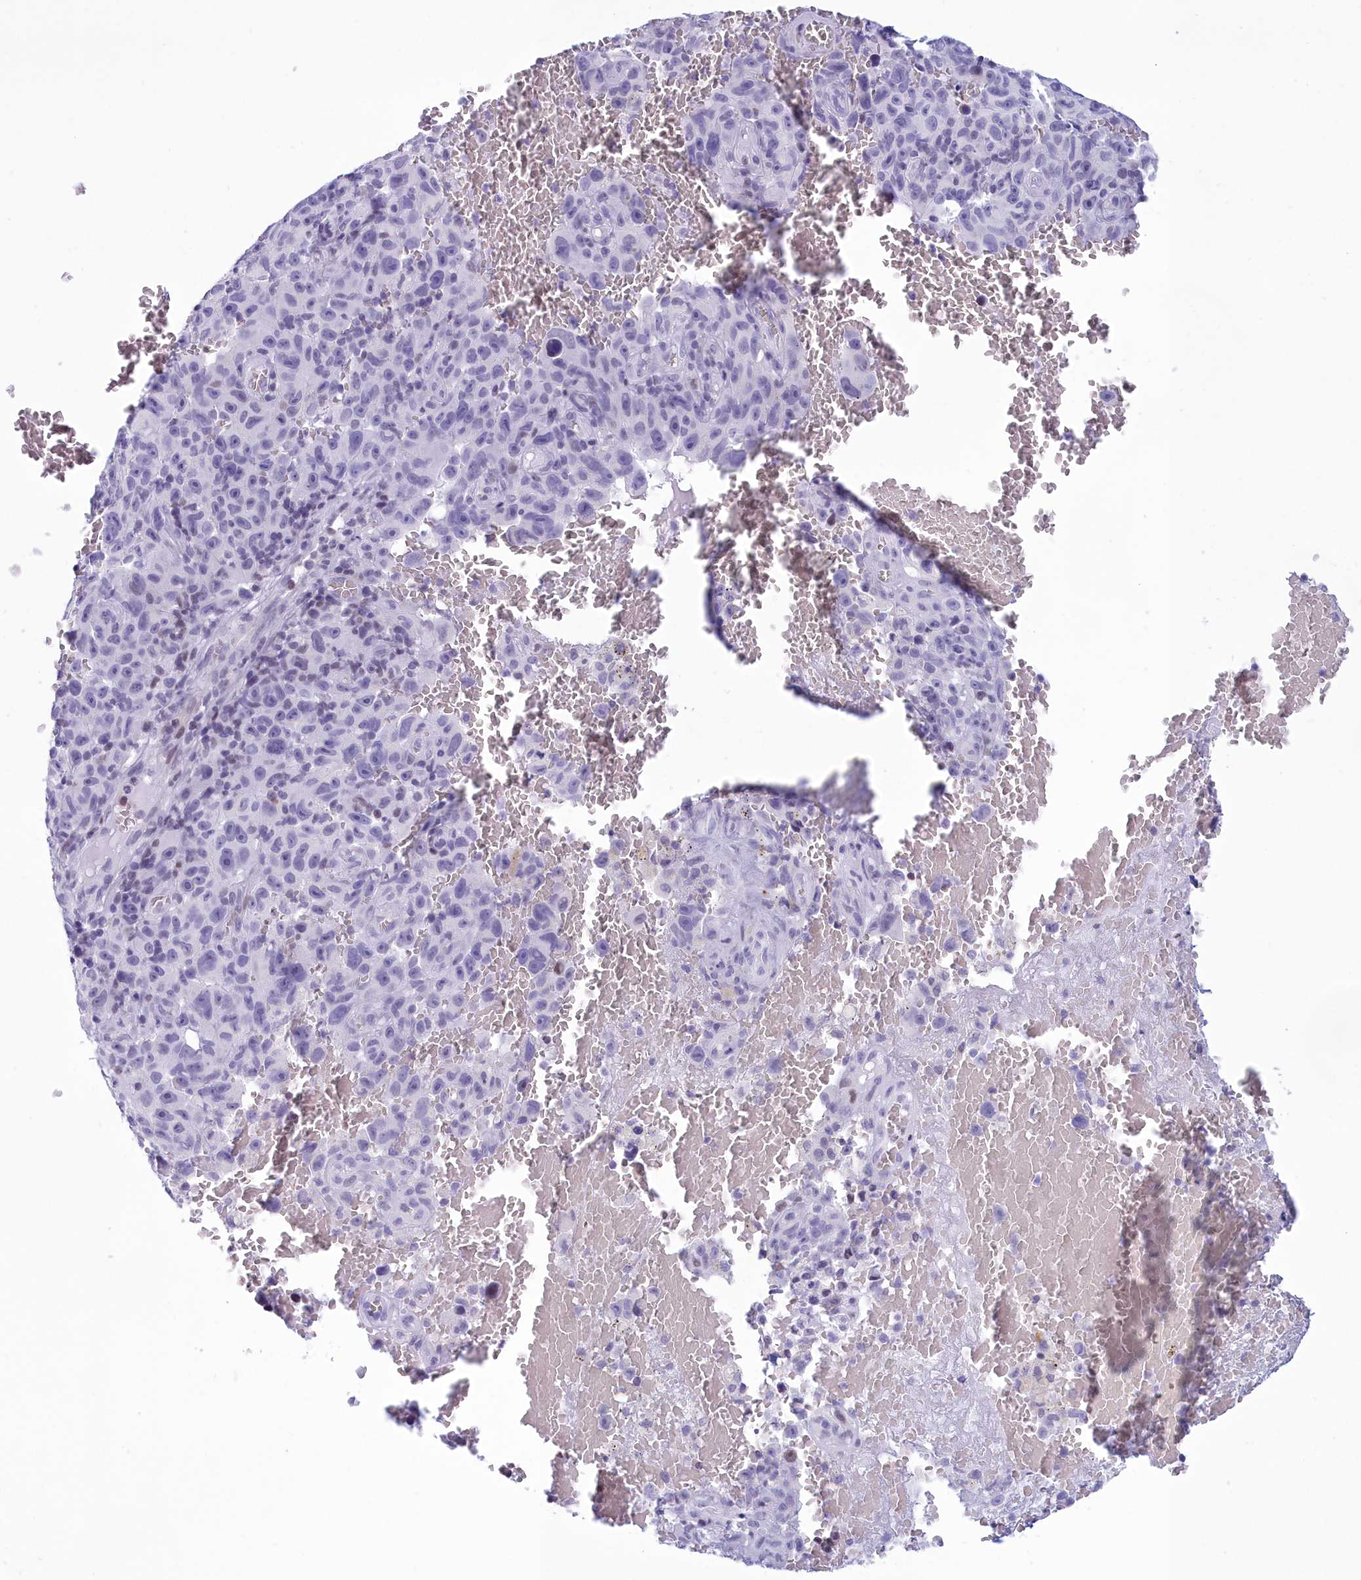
{"staining": {"intensity": "negative", "quantity": "none", "location": "none"}, "tissue": "melanoma", "cell_type": "Tumor cells", "image_type": "cancer", "snomed": [{"axis": "morphology", "description": "Malignant melanoma, NOS"}, {"axis": "topography", "description": "Skin"}], "caption": "IHC histopathology image of neoplastic tissue: melanoma stained with DAB reveals no significant protein positivity in tumor cells. (Brightfield microscopy of DAB immunohistochemistry at high magnification).", "gene": "SNX20", "patient": {"sex": "female", "age": 82}}